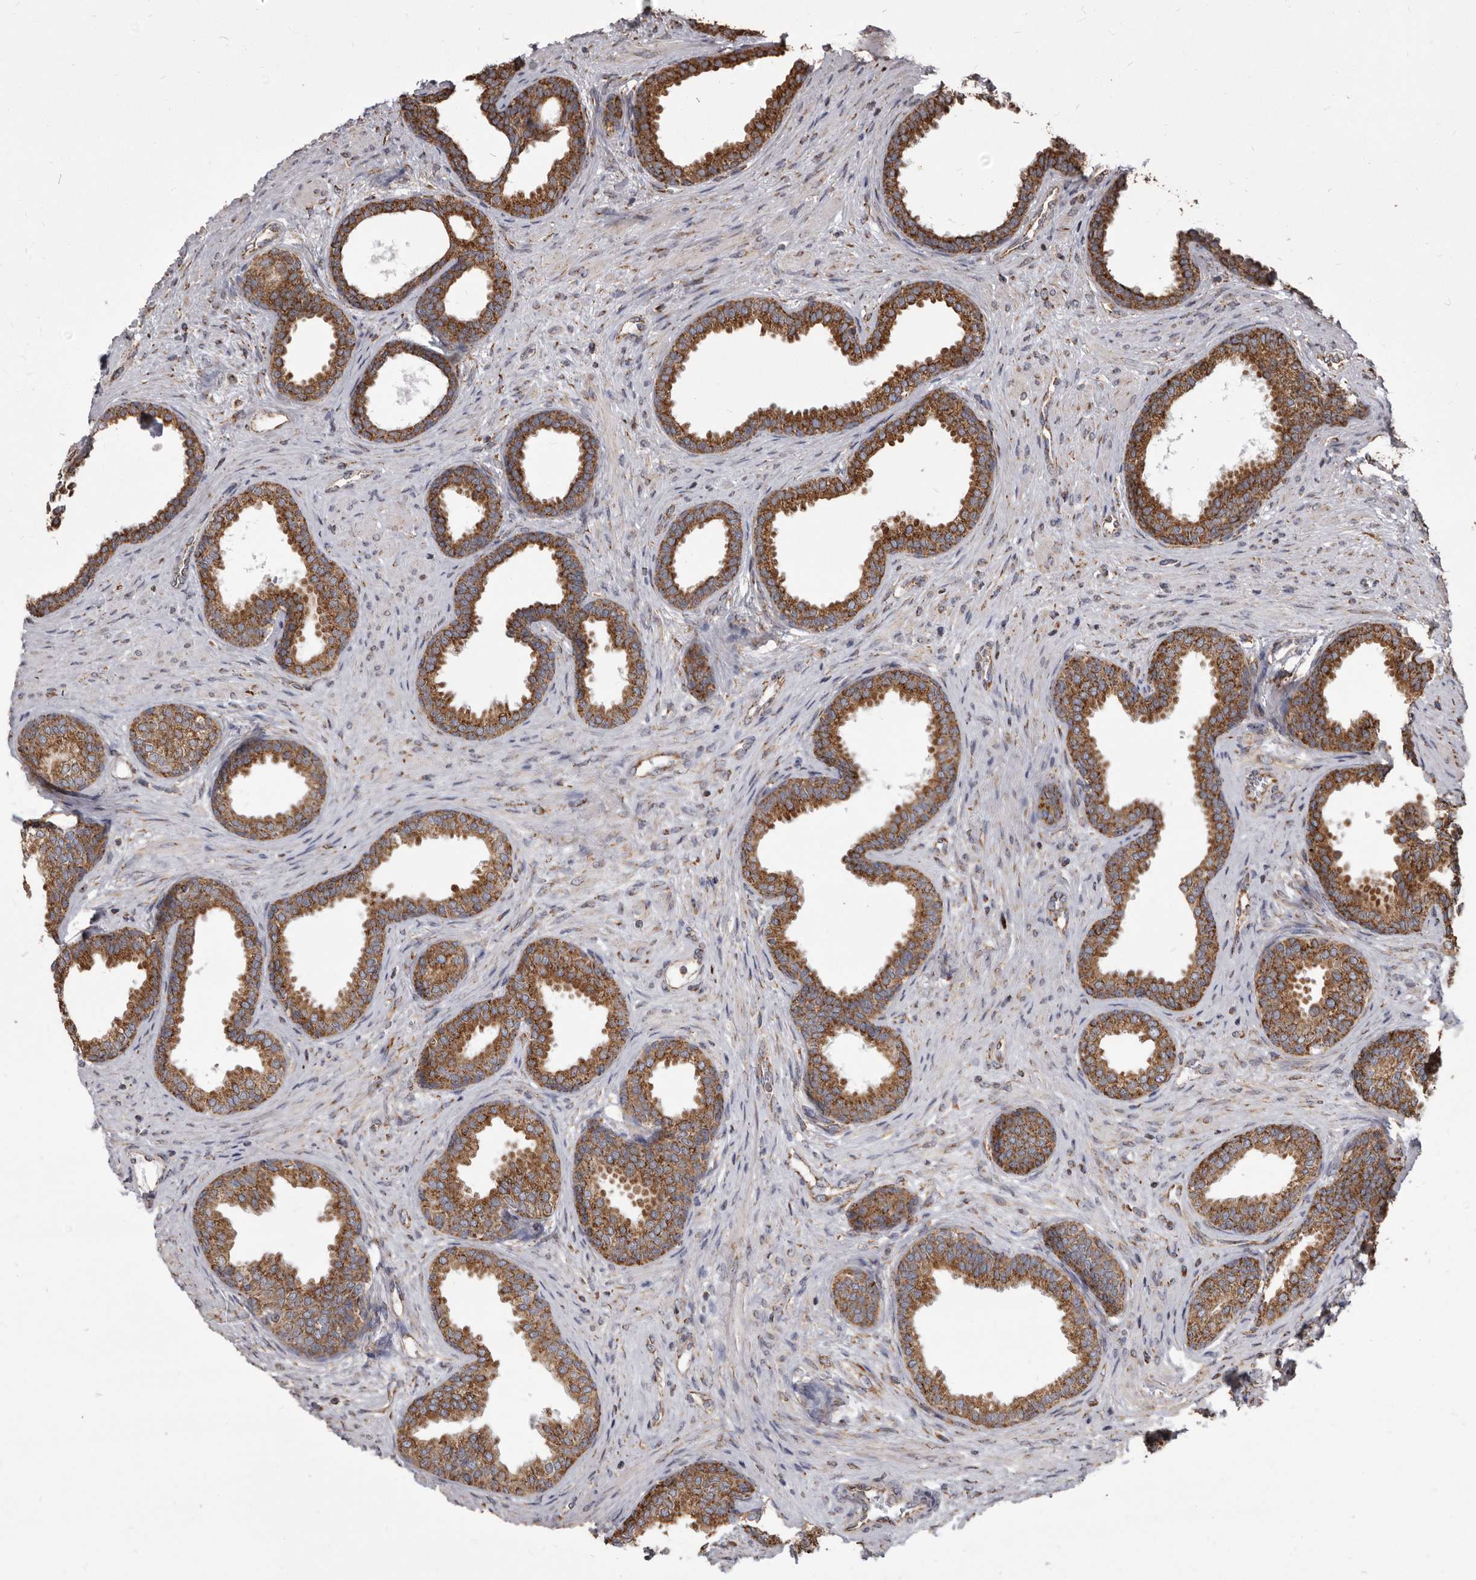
{"staining": {"intensity": "strong", "quantity": ">75%", "location": "cytoplasmic/membranous"}, "tissue": "prostate", "cell_type": "Glandular cells", "image_type": "normal", "snomed": [{"axis": "morphology", "description": "Normal tissue, NOS"}, {"axis": "topography", "description": "Prostate"}], "caption": "Prostate was stained to show a protein in brown. There is high levels of strong cytoplasmic/membranous staining in about >75% of glandular cells. The protein is shown in brown color, while the nuclei are stained blue.", "gene": "CDK5RAP3", "patient": {"sex": "male", "age": 76}}